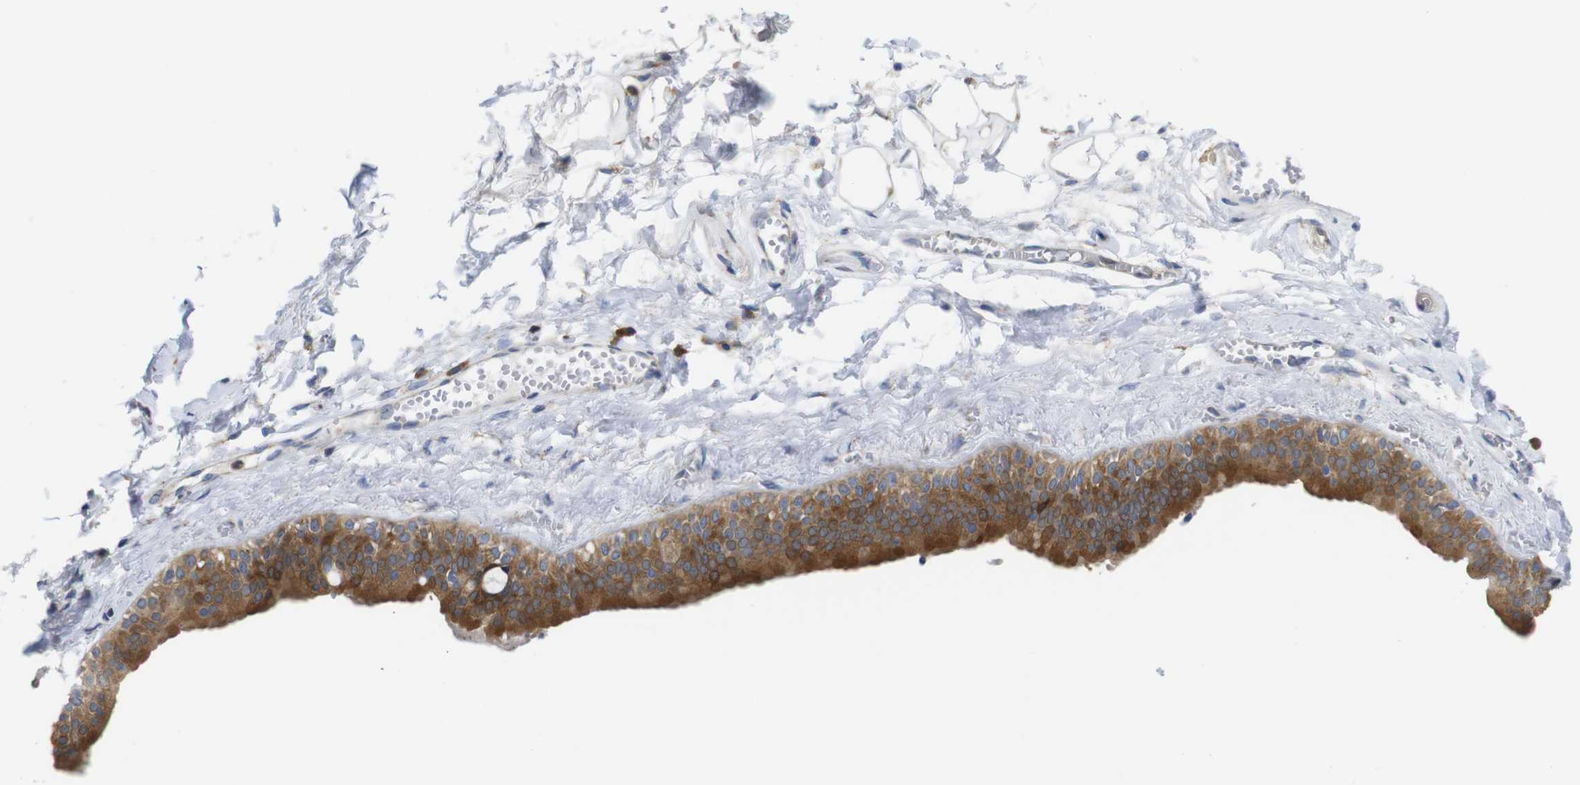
{"staining": {"intensity": "weak", "quantity": ">75%", "location": "cytoplasmic/membranous"}, "tissue": "adipose tissue", "cell_type": "Adipocytes", "image_type": "normal", "snomed": [{"axis": "morphology", "description": "Normal tissue, NOS"}, {"axis": "morphology", "description": "Inflammation, NOS"}, {"axis": "topography", "description": "Salivary gland"}, {"axis": "topography", "description": "Peripheral nerve tissue"}], "caption": "This photomicrograph exhibits benign adipose tissue stained with IHC to label a protein in brown. The cytoplasmic/membranous of adipocytes show weak positivity for the protein. Nuclei are counter-stained blue.", "gene": "DDRGK1", "patient": {"sex": "female", "age": 75}}